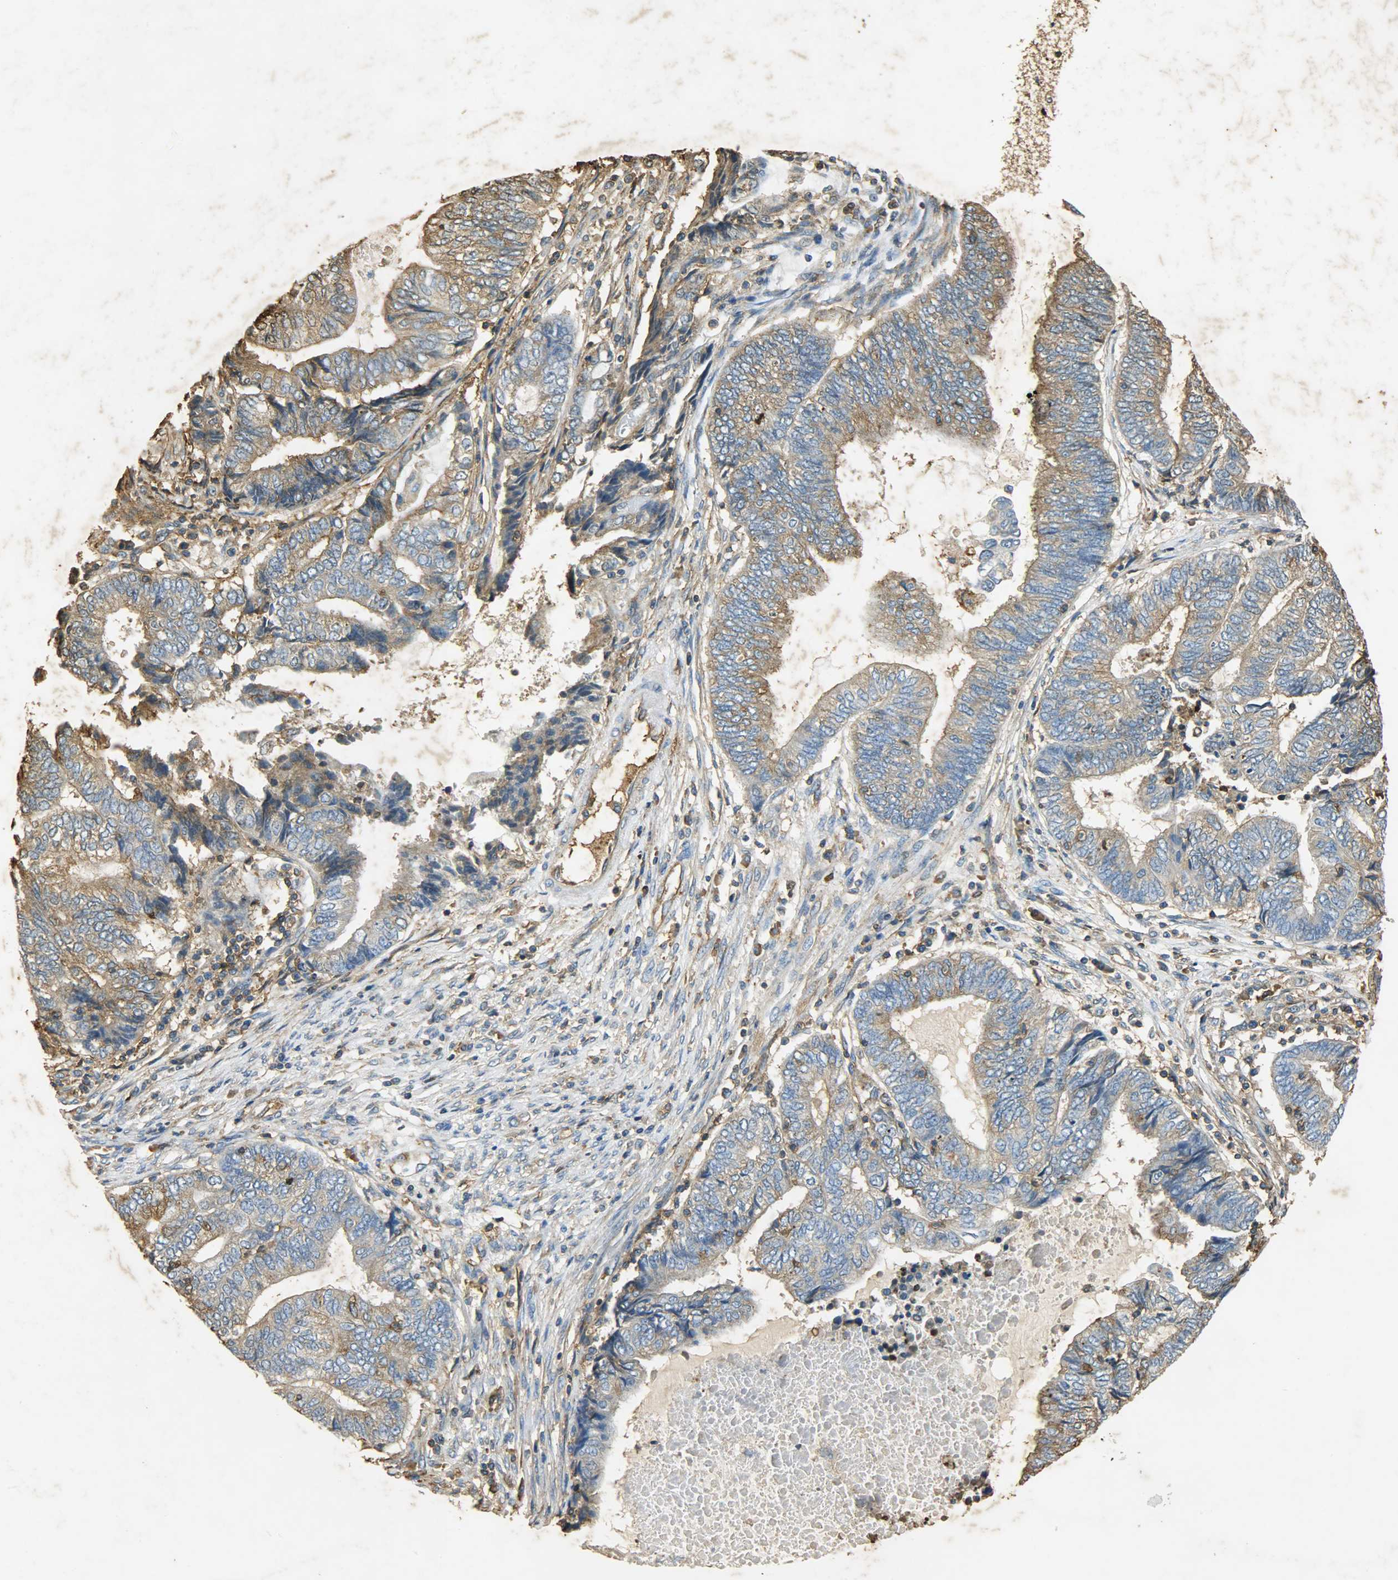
{"staining": {"intensity": "moderate", "quantity": ">75%", "location": "cytoplasmic/membranous"}, "tissue": "endometrial cancer", "cell_type": "Tumor cells", "image_type": "cancer", "snomed": [{"axis": "morphology", "description": "Adenocarcinoma, NOS"}, {"axis": "topography", "description": "Uterus"}, {"axis": "topography", "description": "Endometrium"}], "caption": "Tumor cells show moderate cytoplasmic/membranous staining in approximately >75% of cells in endometrial adenocarcinoma. Using DAB (3,3'-diaminobenzidine) (brown) and hematoxylin (blue) stains, captured at high magnification using brightfield microscopy.", "gene": "ANXA6", "patient": {"sex": "female", "age": 70}}